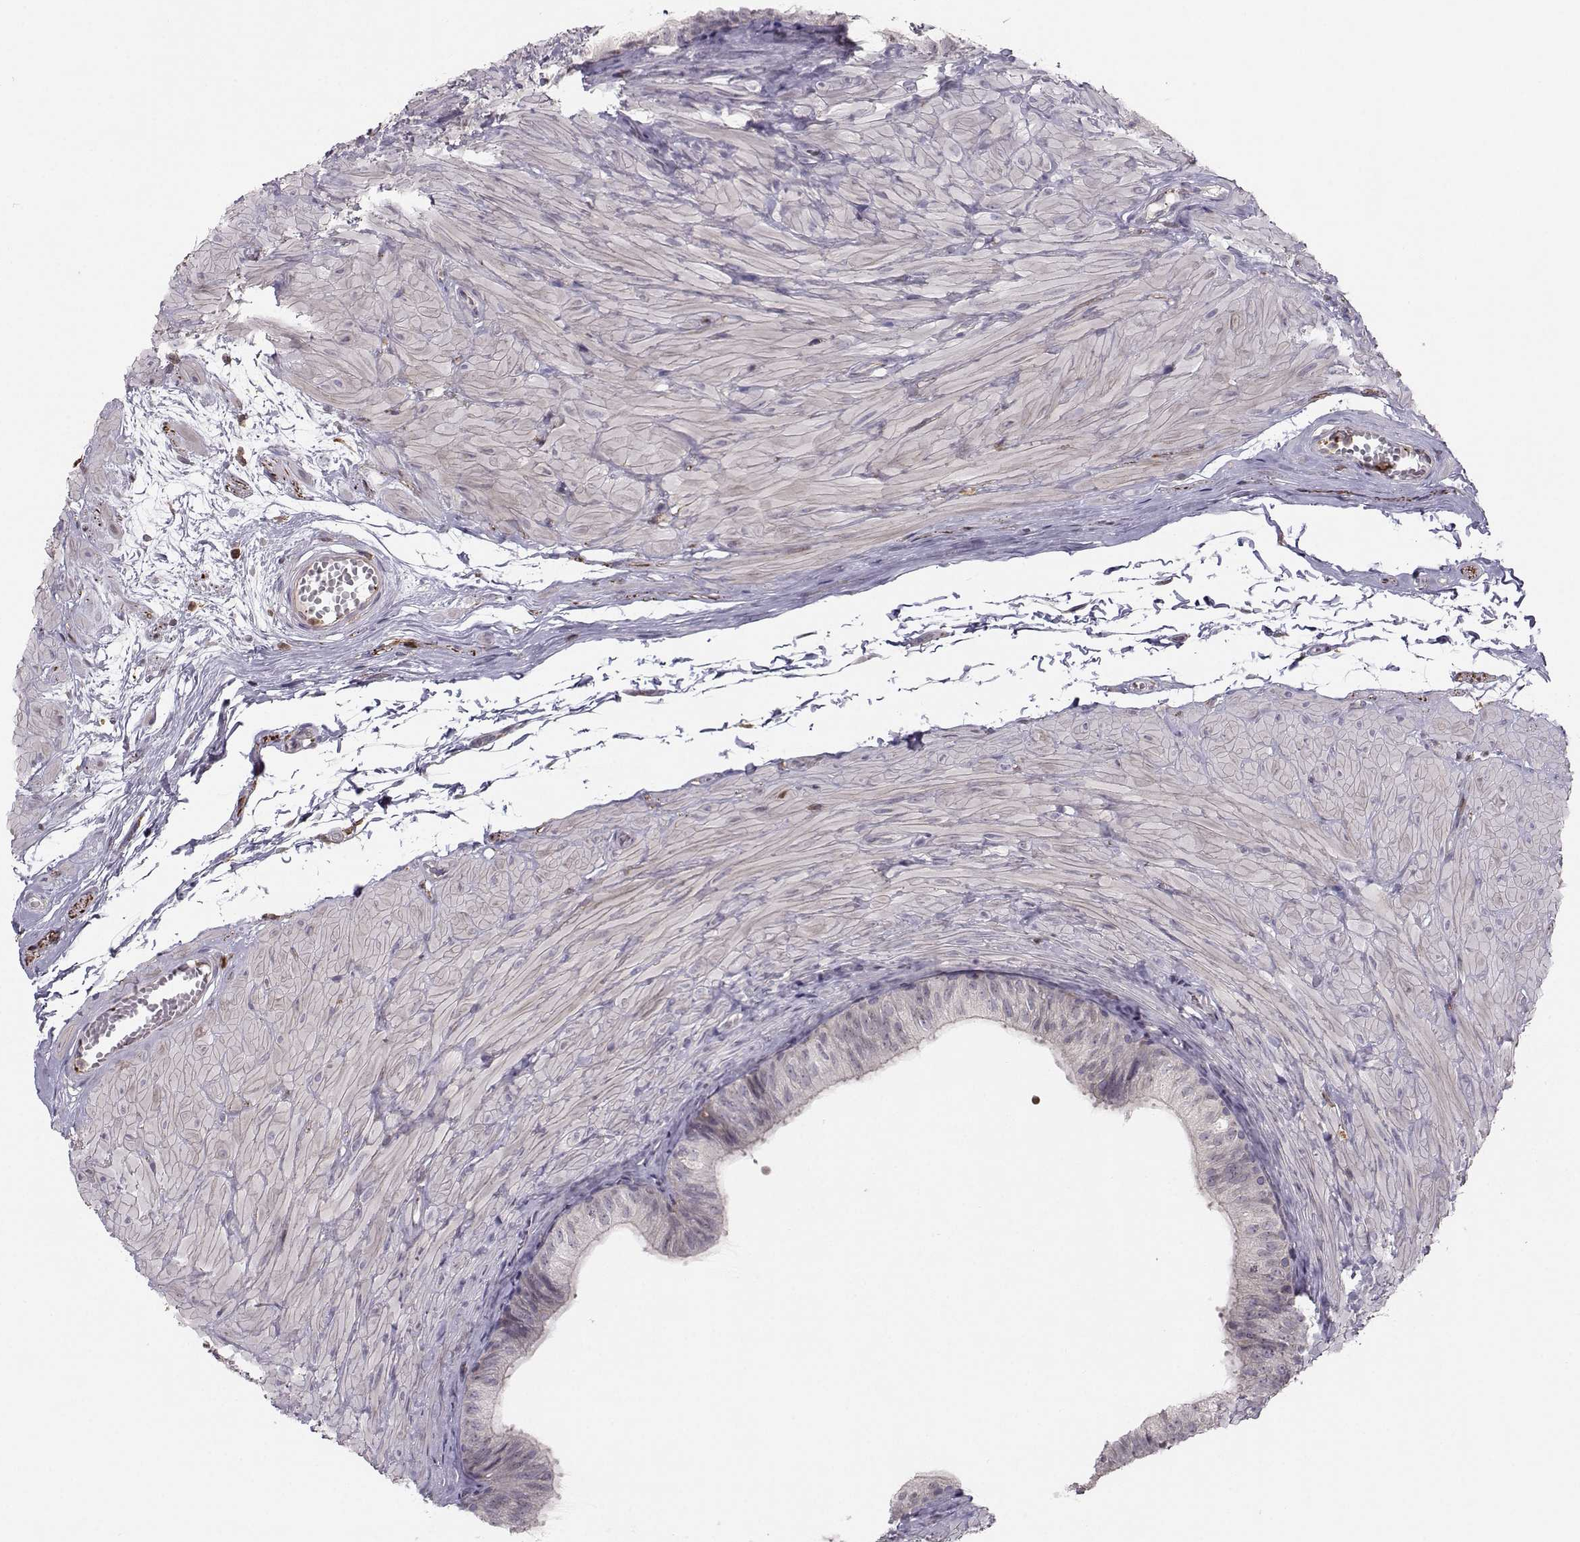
{"staining": {"intensity": "negative", "quantity": "none", "location": "none"}, "tissue": "epididymis", "cell_type": "Glandular cells", "image_type": "normal", "snomed": [{"axis": "morphology", "description": "Normal tissue, NOS"}, {"axis": "topography", "description": "Epididymis"}, {"axis": "topography", "description": "Vas deferens"}], "caption": "Immunohistochemistry of unremarkable epididymis displays no expression in glandular cells.", "gene": "ASB16", "patient": {"sex": "male", "age": 23}}